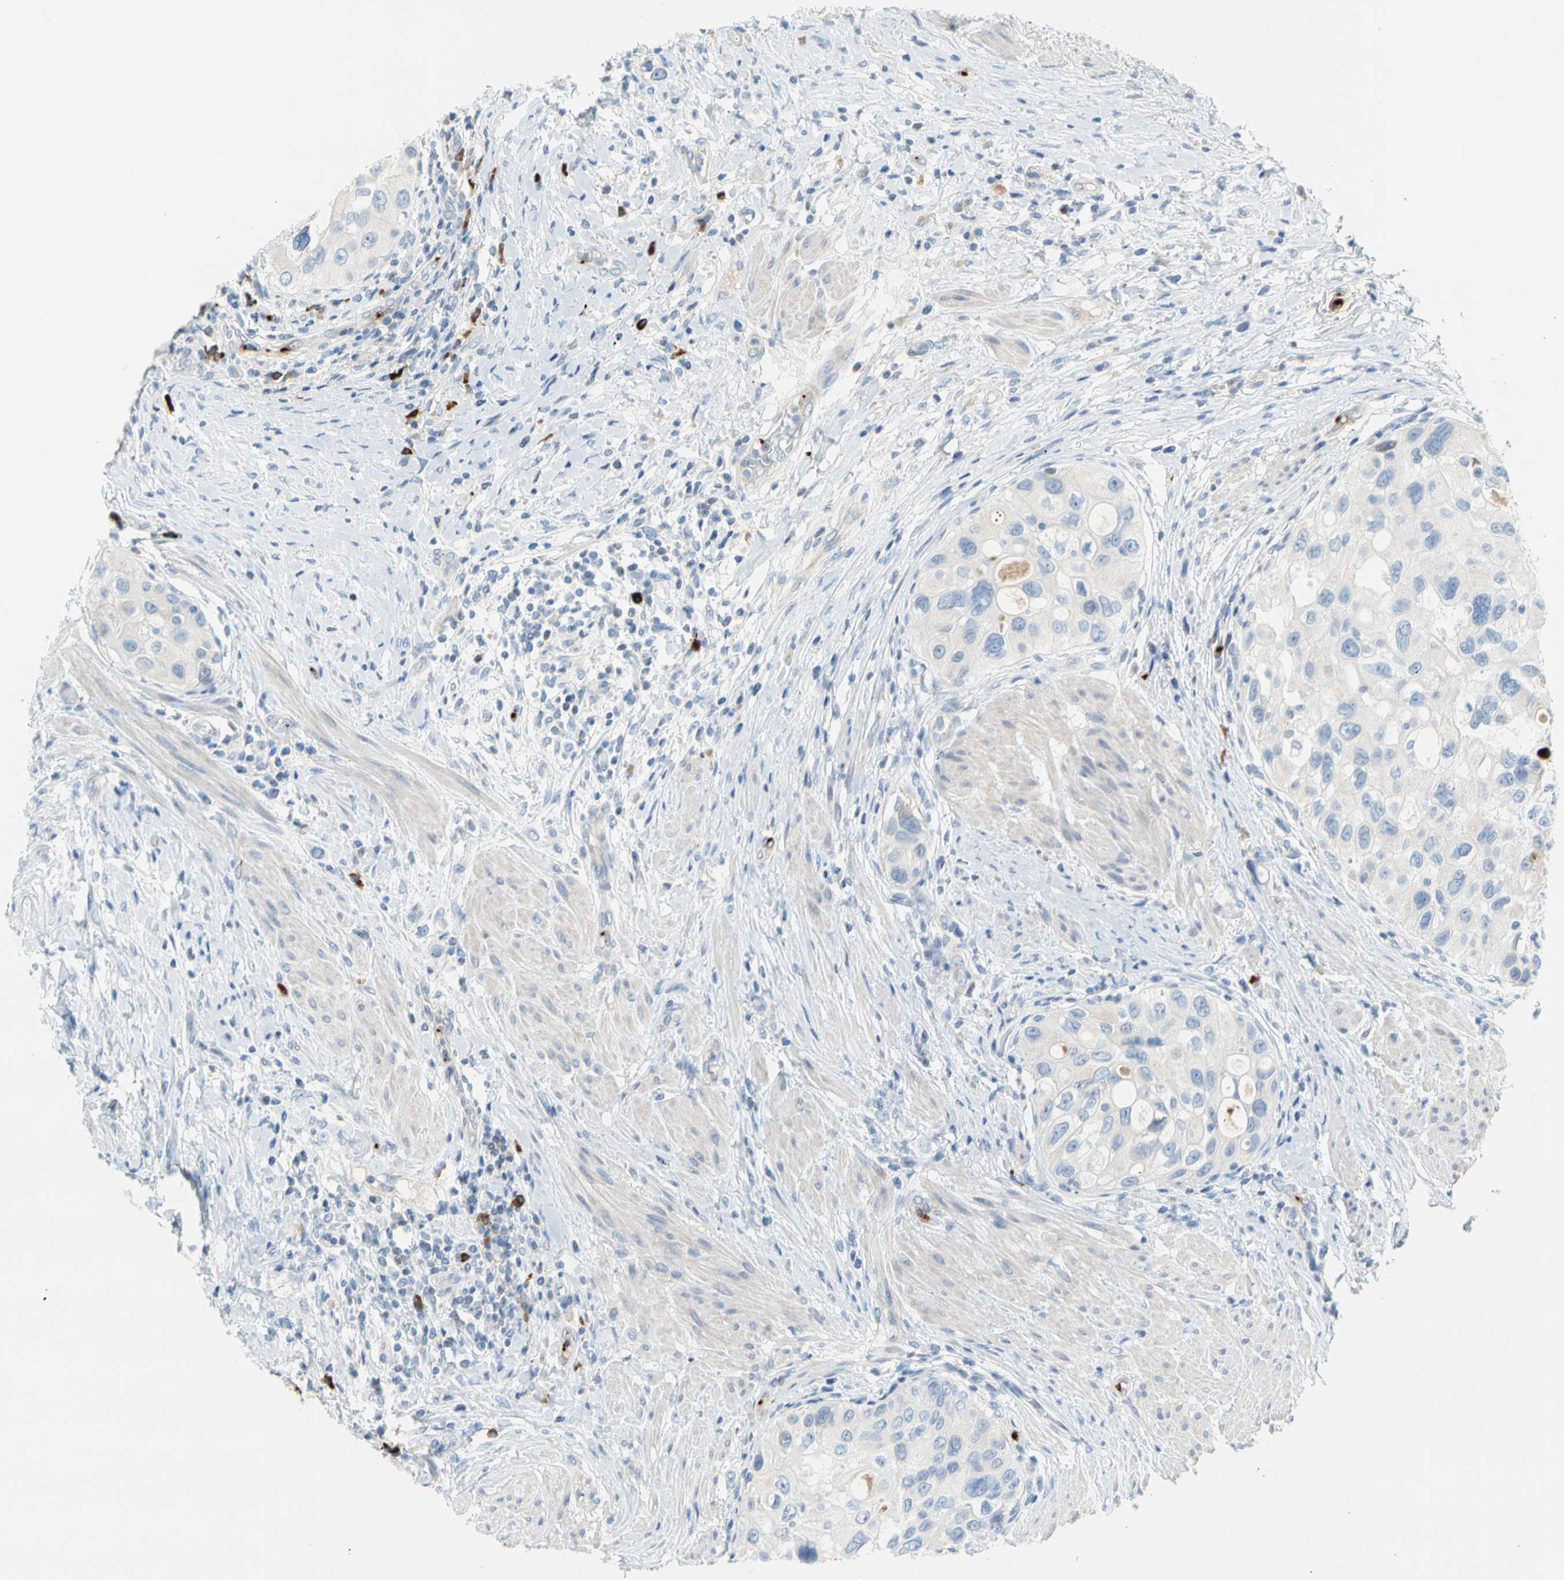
{"staining": {"intensity": "negative", "quantity": "none", "location": "none"}, "tissue": "urothelial cancer", "cell_type": "Tumor cells", "image_type": "cancer", "snomed": [{"axis": "morphology", "description": "Urothelial carcinoma, High grade"}, {"axis": "topography", "description": "Urinary bladder"}], "caption": "Protein analysis of urothelial cancer exhibits no significant positivity in tumor cells.", "gene": "PPBP", "patient": {"sex": "female", "age": 56}}